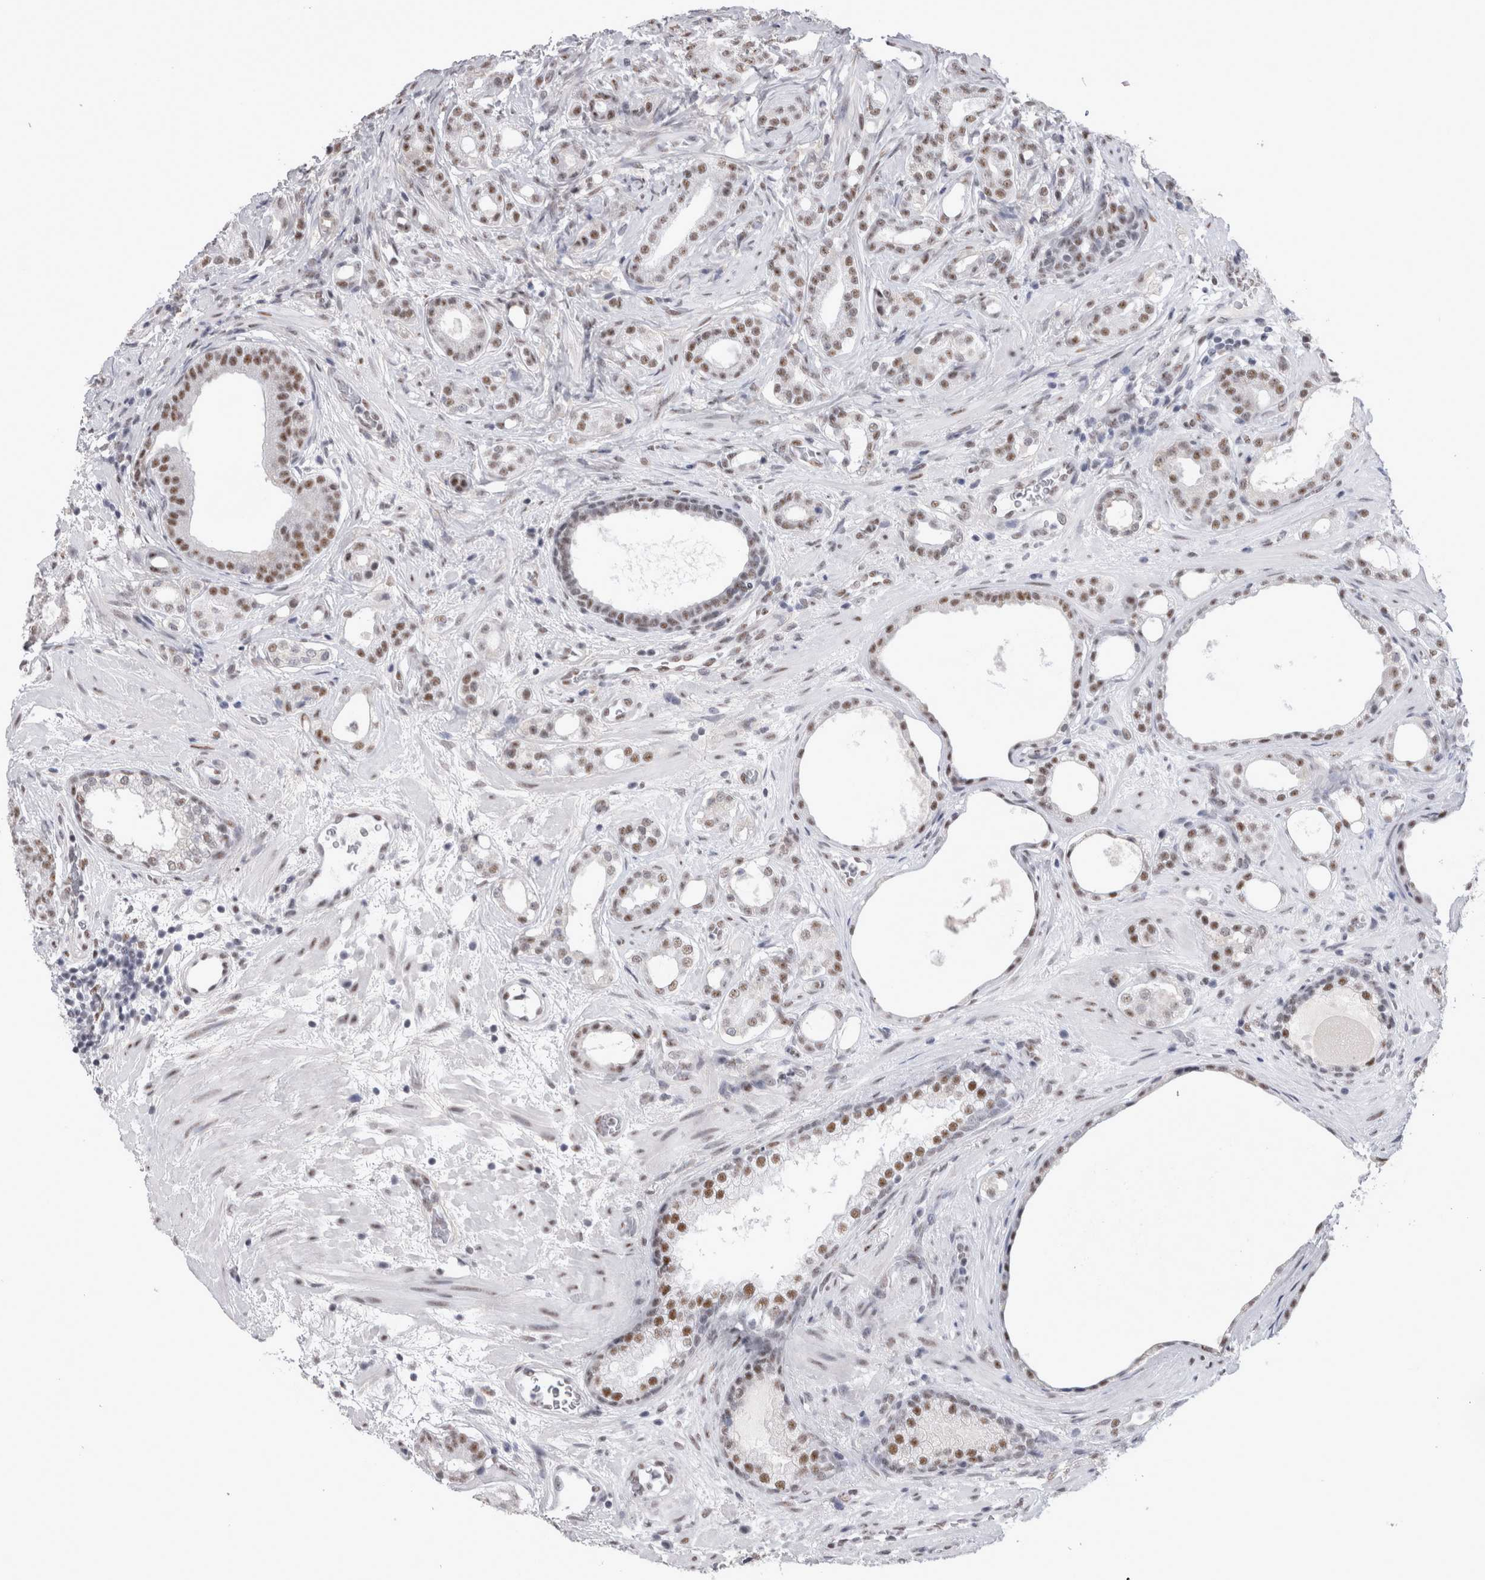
{"staining": {"intensity": "moderate", "quantity": ">75%", "location": "nuclear"}, "tissue": "prostate cancer", "cell_type": "Tumor cells", "image_type": "cancer", "snomed": [{"axis": "morphology", "description": "Adenocarcinoma, High grade"}, {"axis": "topography", "description": "Prostate"}], "caption": "A brown stain shows moderate nuclear staining of a protein in human prostate high-grade adenocarcinoma tumor cells. (DAB (3,3'-diaminobenzidine) = brown stain, brightfield microscopy at high magnification).", "gene": "API5", "patient": {"sex": "male", "age": 60}}